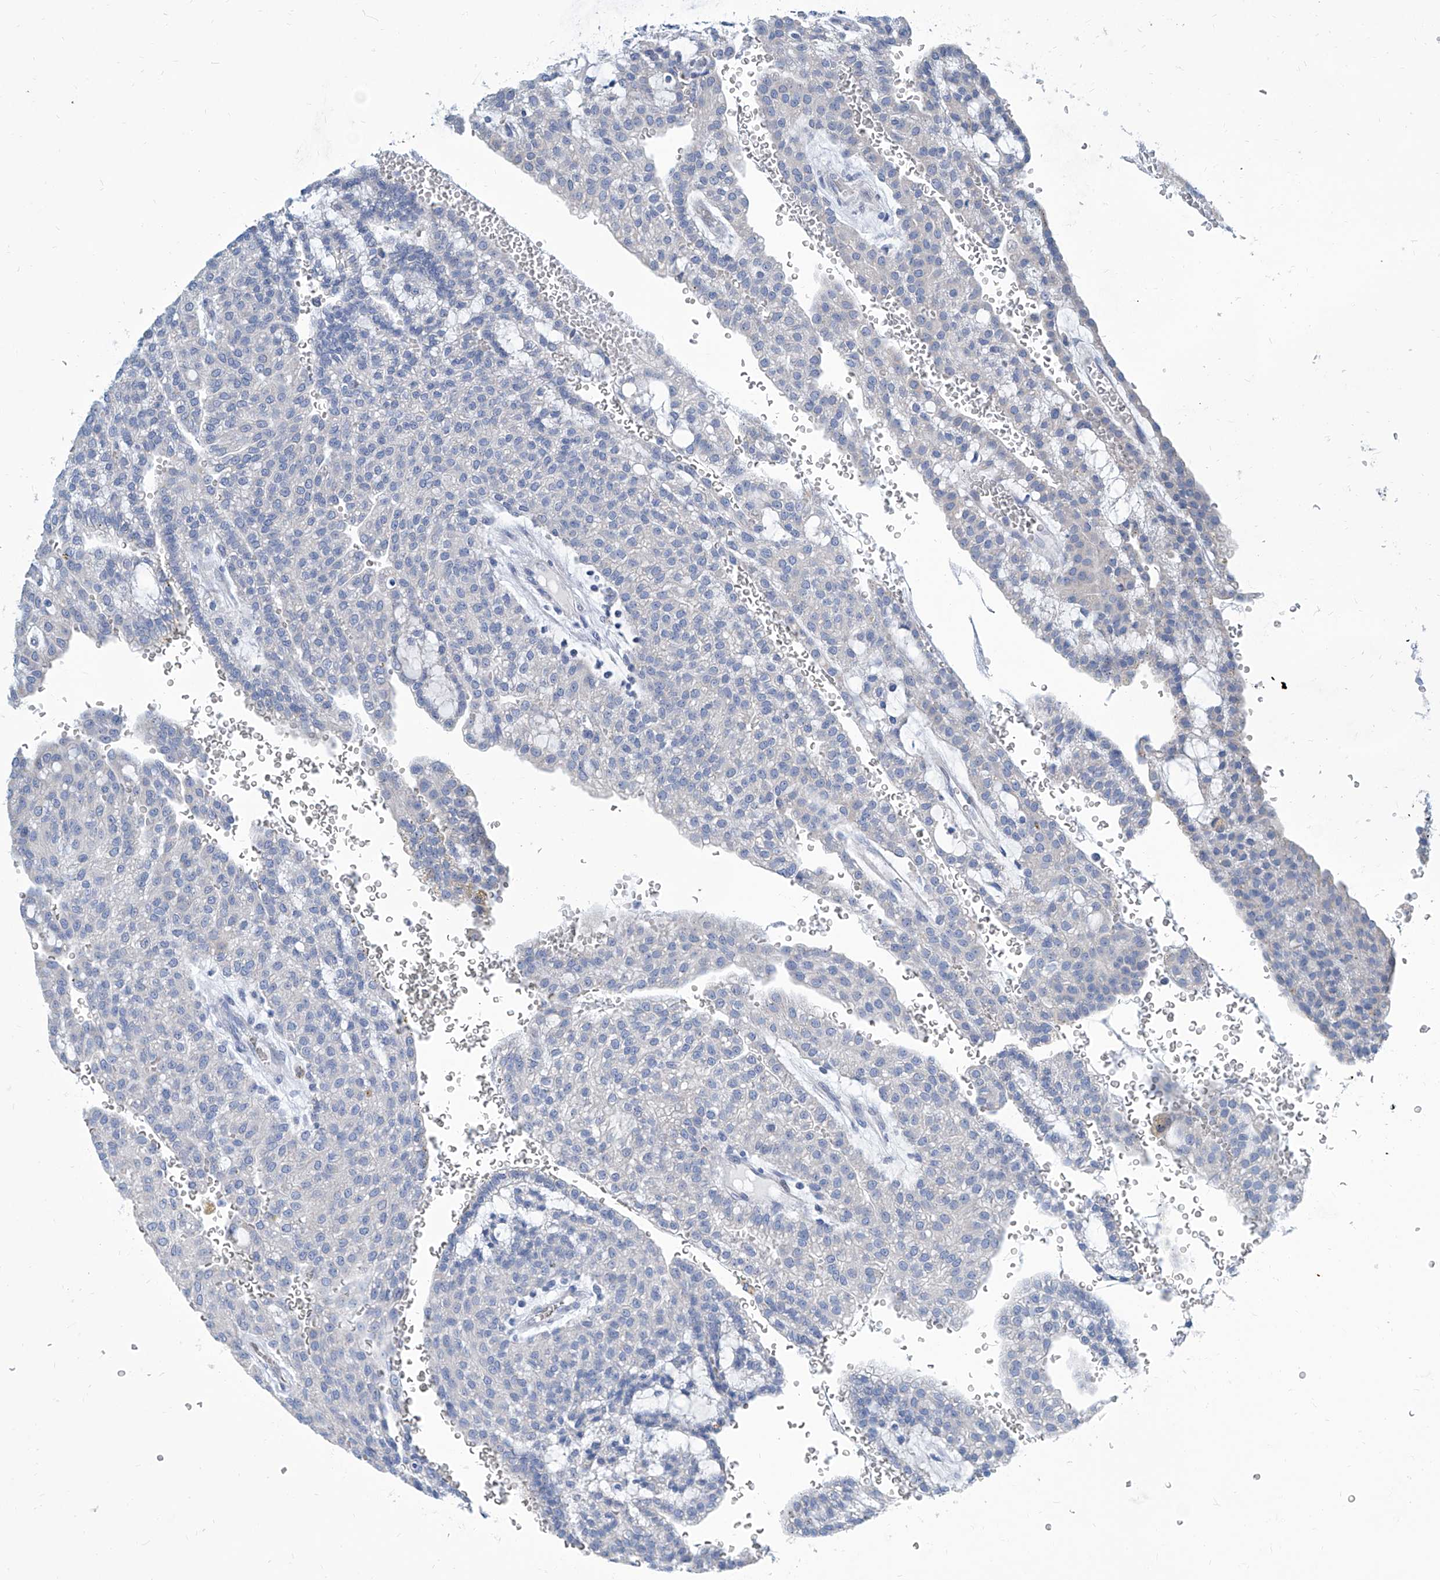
{"staining": {"intensity": "negative", "quantity": "none", "location": "none"}, "tissue": "renal cancer", "cell_type": "Tumor cells", "image_type": "cancer", "snomed": [{"axis": "morphology", "description": "Adenocarcinoma, NOS"}, {"axis": "topography", "description": "Kidney"}], "caption": "The IHC image has no significant positivity in tumor cells of adenocarcinoma (renal) tissue. (Brightfield microscopy of DAB (3,3'-diaminobenzidine) IHC at high magnification).", "gene": "ZNF519", "patient": {"sex": "male", "age": 63}}